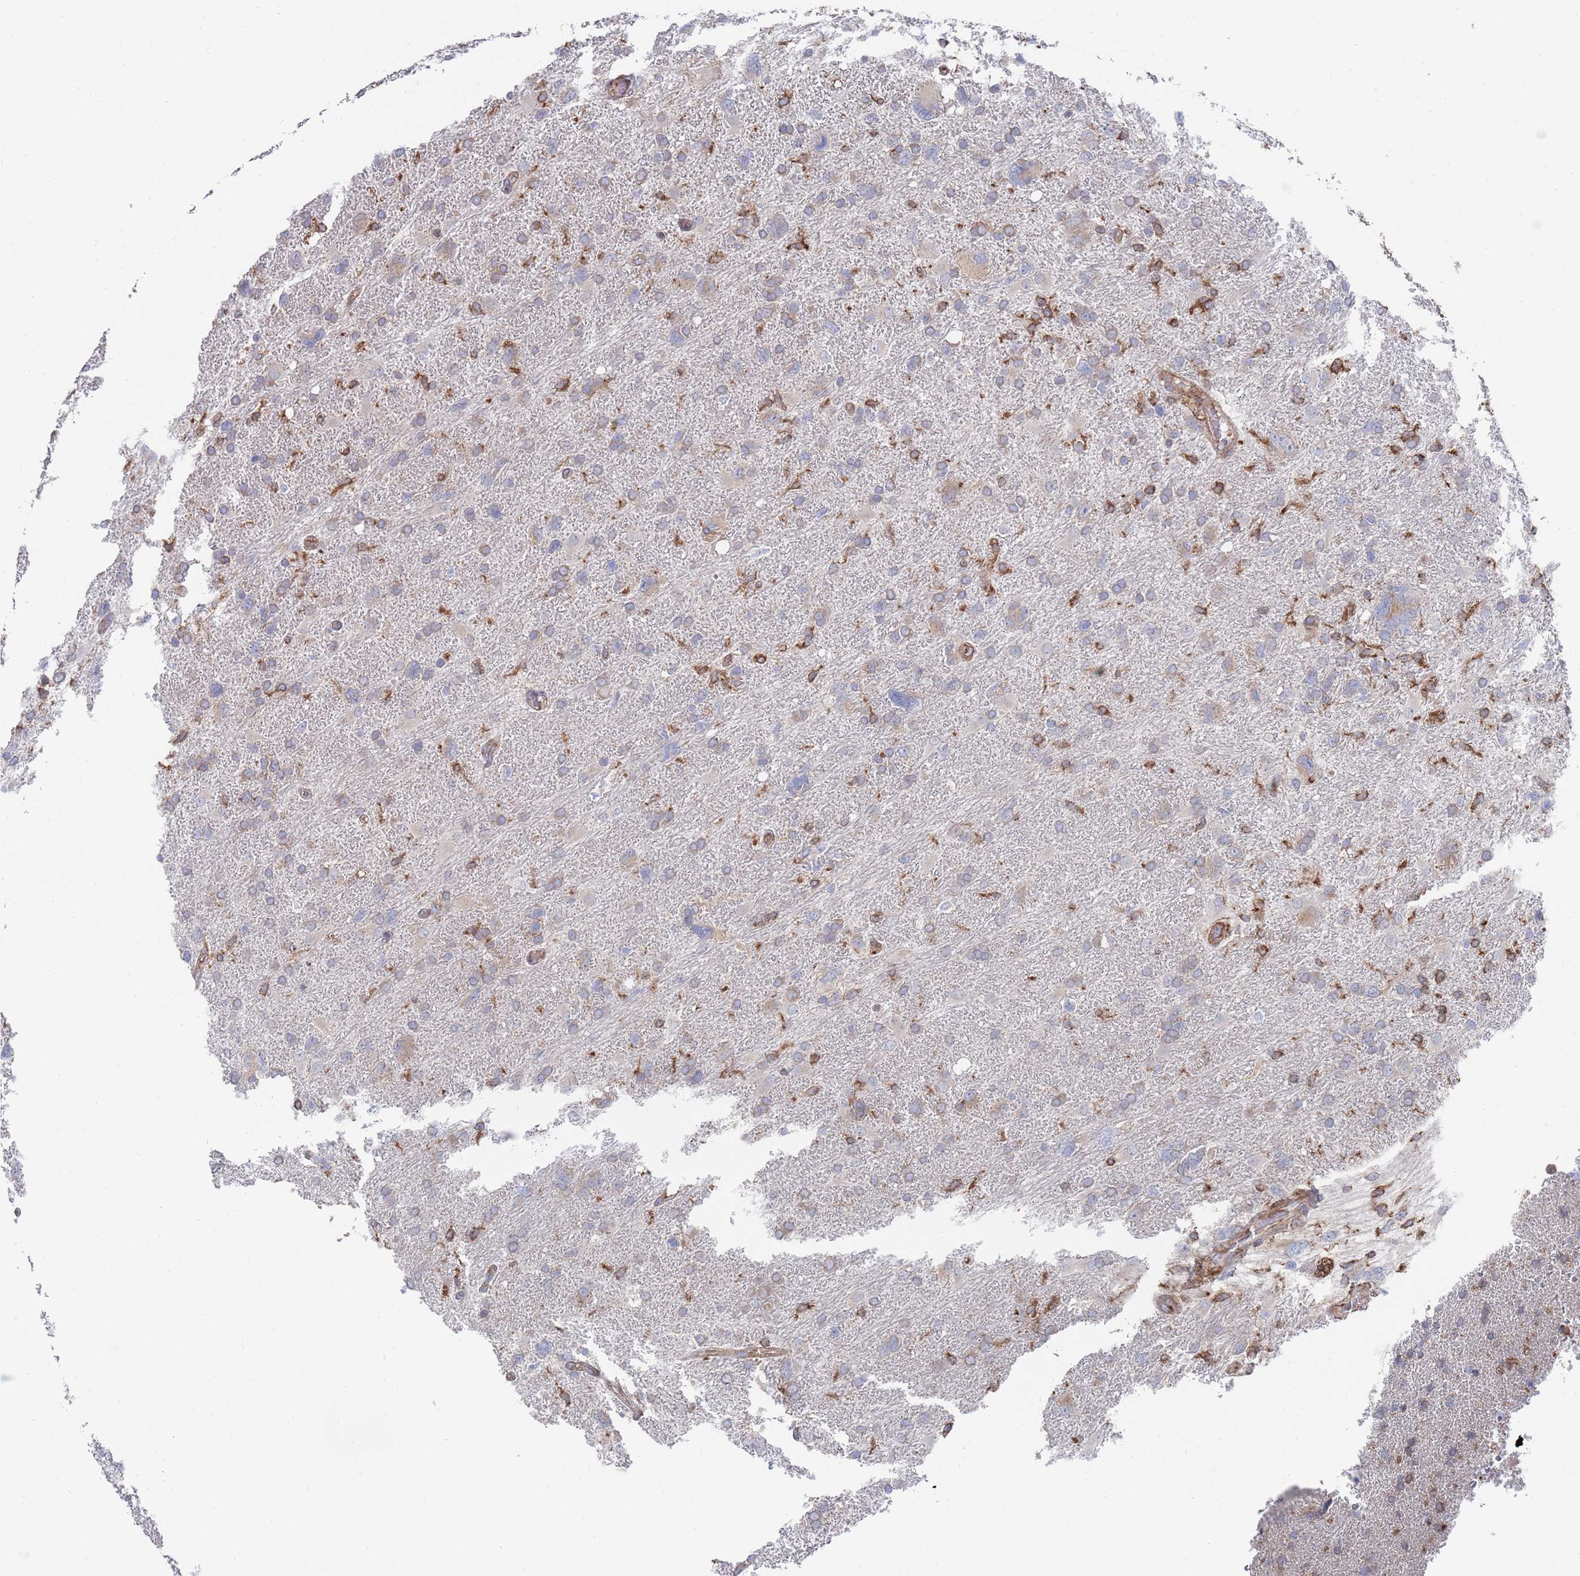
{"staining": {"intensity": "moderate", "quantity": "25%-75%", "location": "cytoplasmic/membranous"}, "tissue": "glioma", "cell_type": "Tumor cells", "image_type": "cancer", "snomed": [{"axis": "morphology", "description": "Glioma, malignant, High grade"}, {"axis": "topography", "description": "Brain"}], "caption": "Immunohistochemical staining of malignant glioma (high-grade) demonstrates medium levels of moderate cytoplasmic/membranous staining in approximately 25%-75% of tumor cells.", "gene": "GID8", "patient": {"sex": "male", "age": 61}}